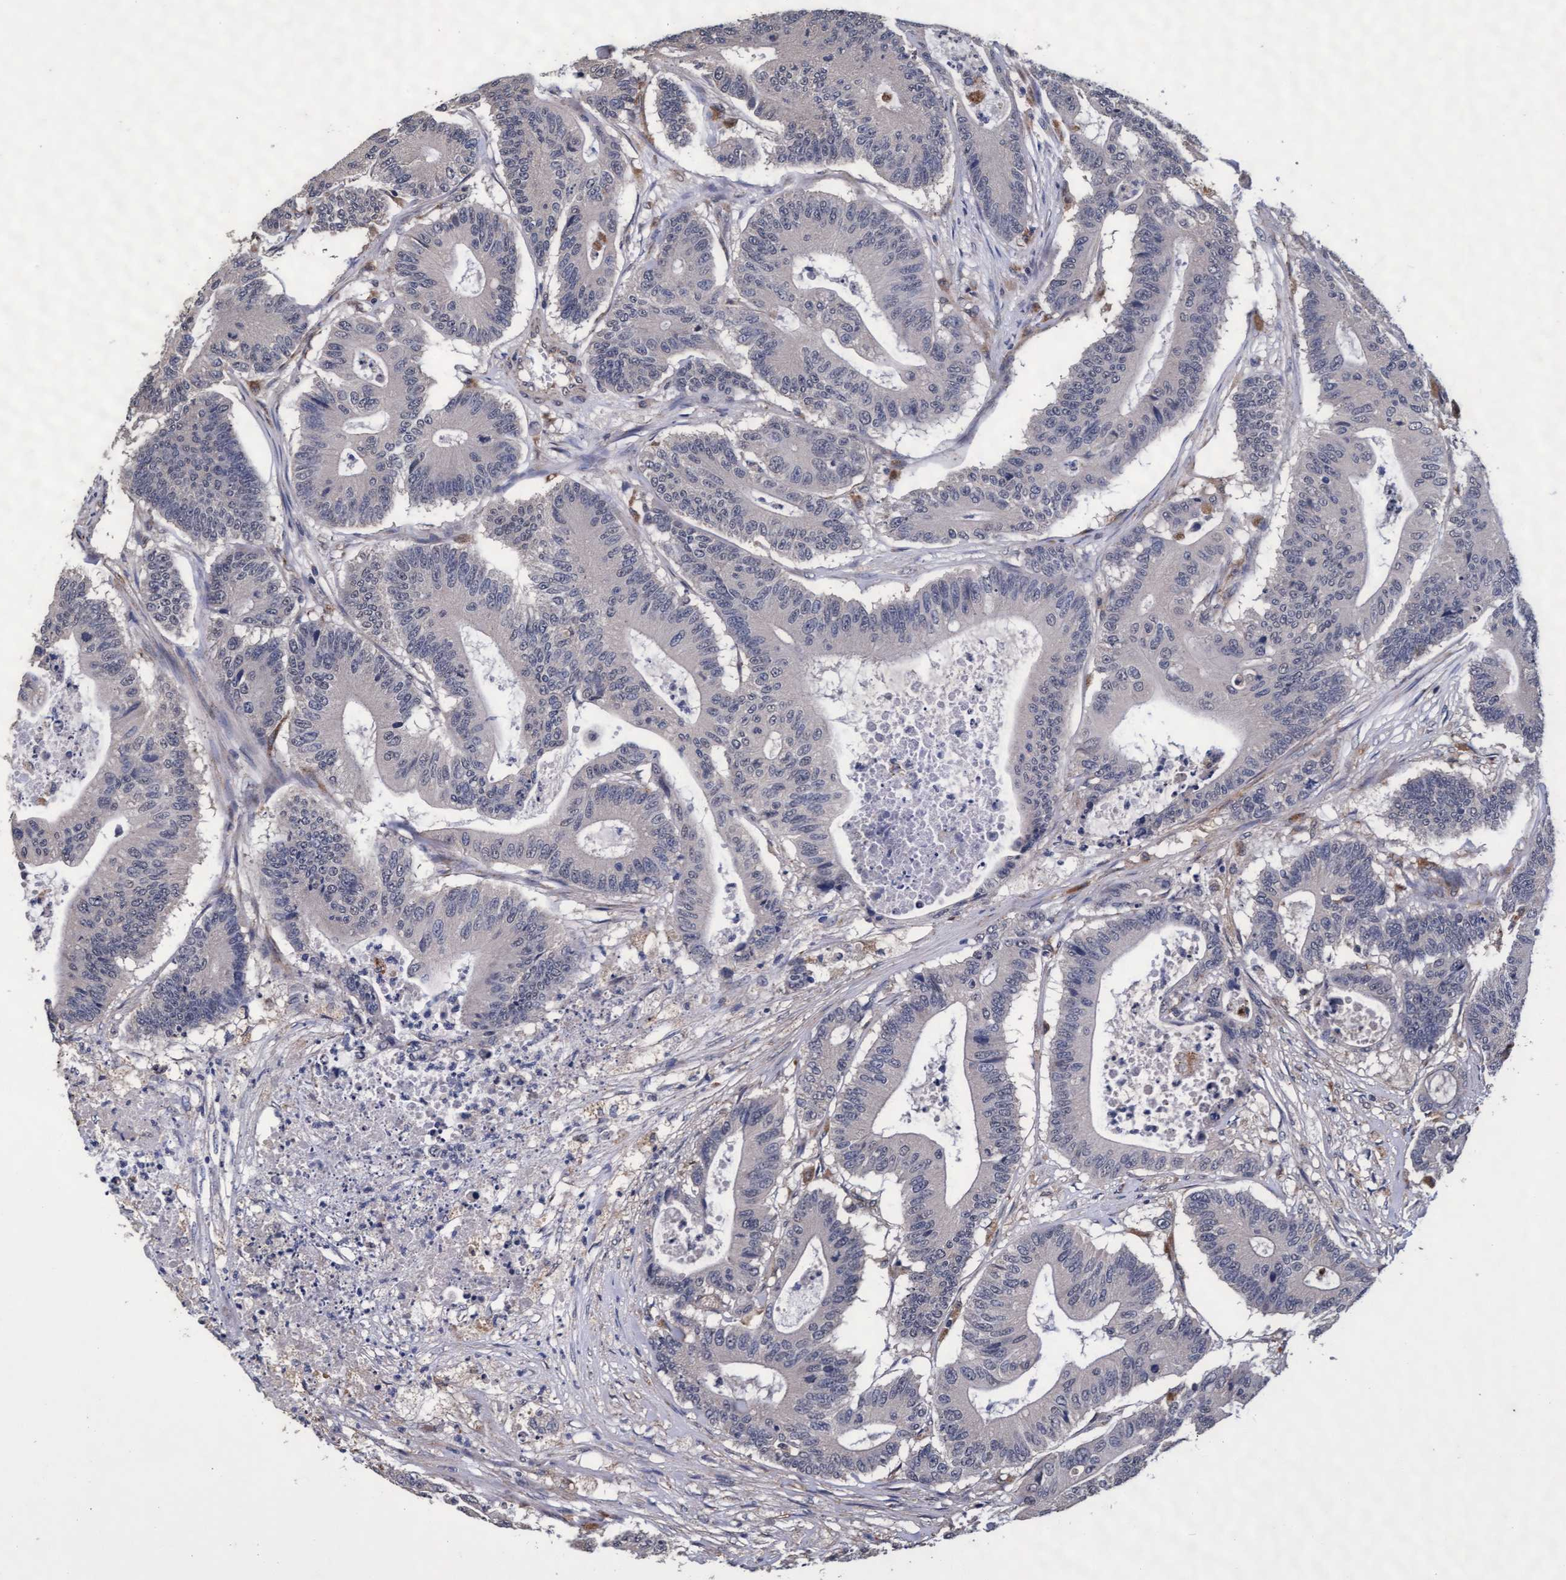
{"staining": {"intensity": "negative", "quantity": "none", "location": "none"}, "tissue": "colorectal cancer", "cell_type": "Tumor cells", "image_type": "cancer", "snomed": [{"axis": "morphology", "description": "Adenocarcinoma, NOS"}, {"axis": "topography", "description": "Colon"}], "caption": "Immunohistochemistry (IHC) histopathology image of adenocarcinoma (colorectal) stained for a protein (brown), which shows no staining in tumor cells. (DAB (3,3'-diaminobenzidine) immunohistochemistry (IHC) with hematoxylin counter stain).", "gene": "CPQ", "patient": {"sex": "female", "age": 84}}